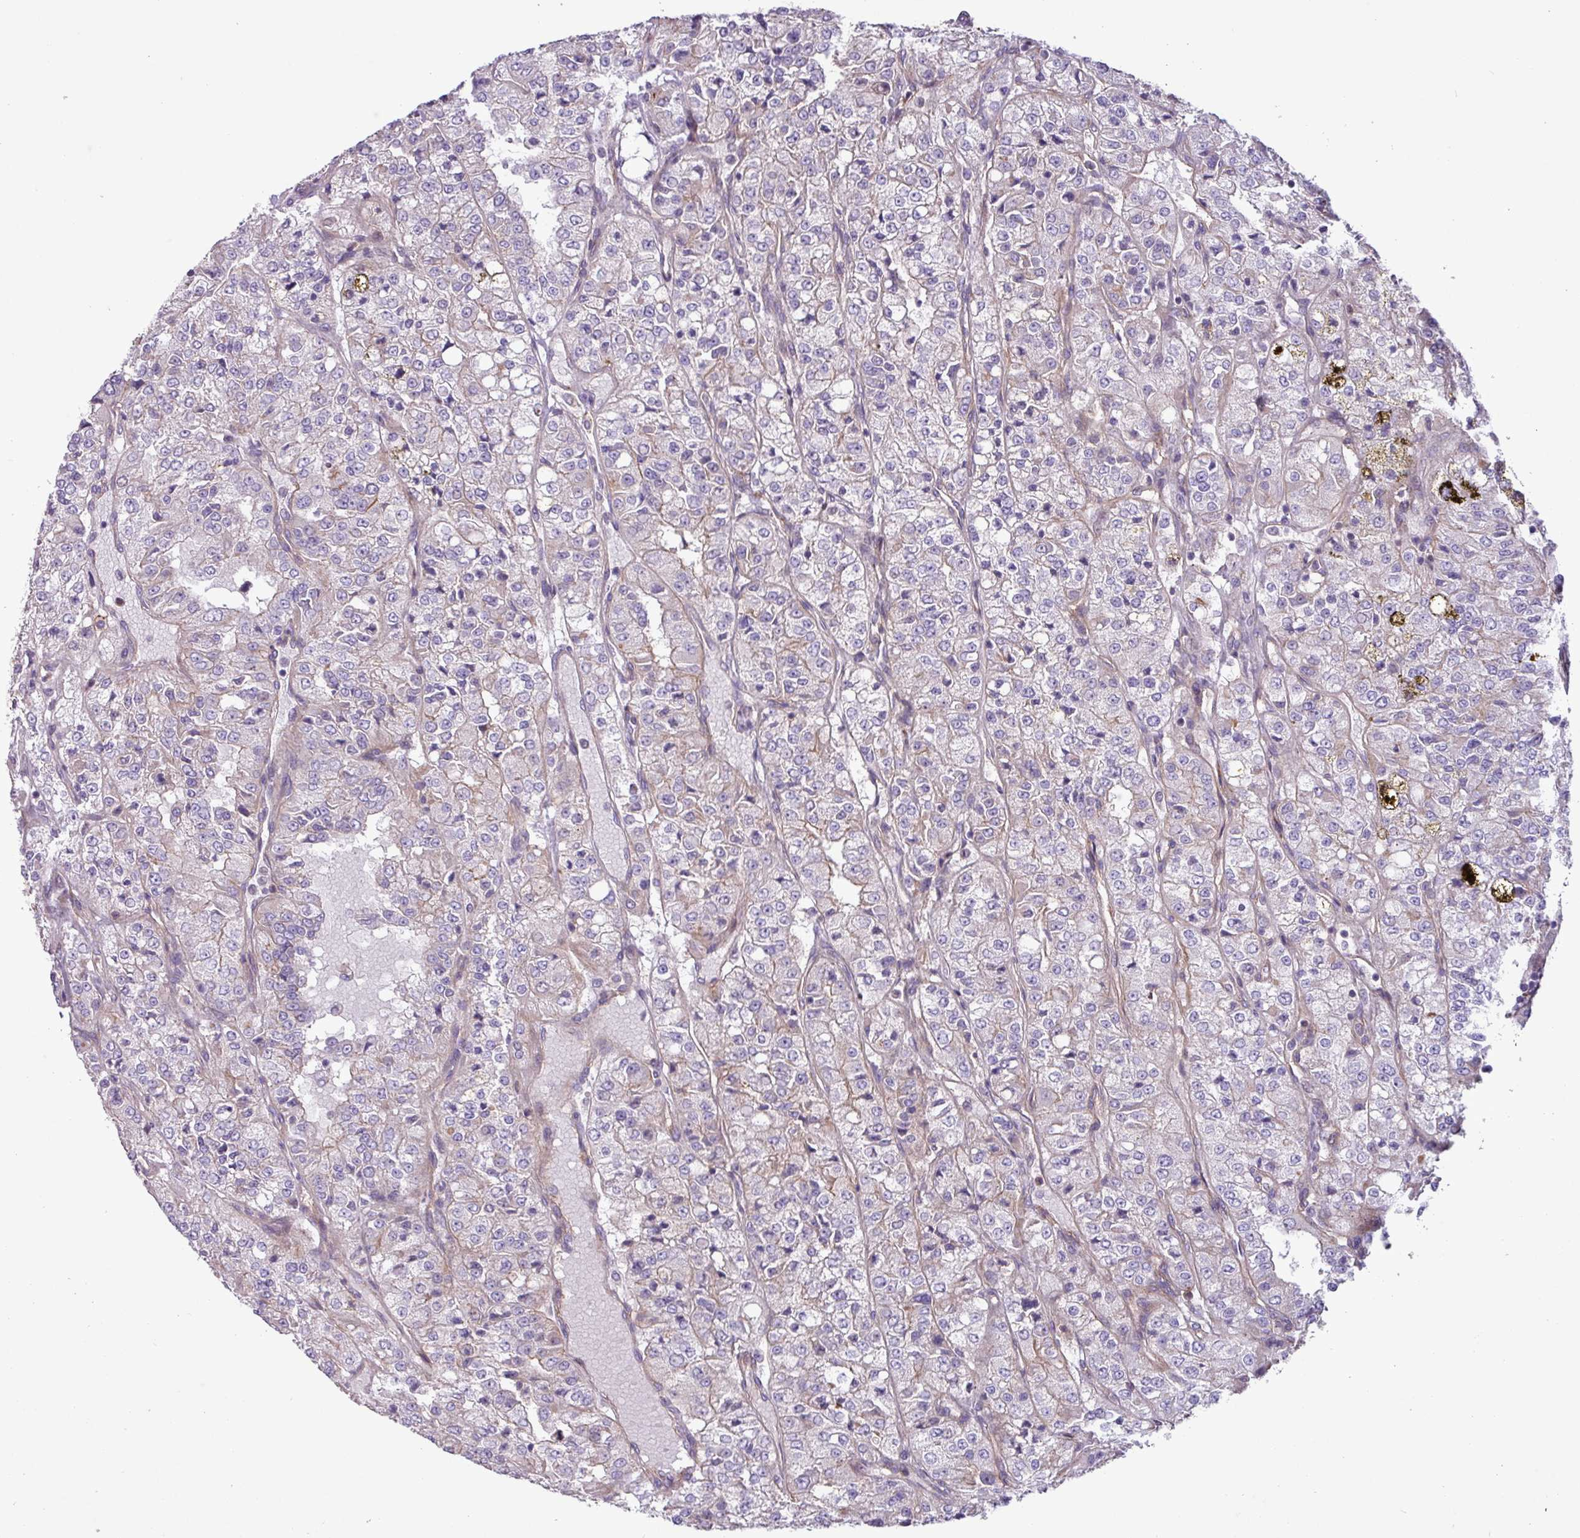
{"staining": {"intensity": "negative", "quantity": "none", "location": "none"}, "tissue": "renal cancer", "cell_type": "Tumor cells", "image_type": "cancer", "snomed": [{"axis": "morphology", "description": "Adenocarcinoma, NOS"}, {"axis": "topography", "description": "Kidney"}], "caption": "The photomicrograph displays no significant staining in tumor cells of renal adenocarcinoma.", "gene": "CNTRL", "patient": {"sex": "female", "age": 63}}